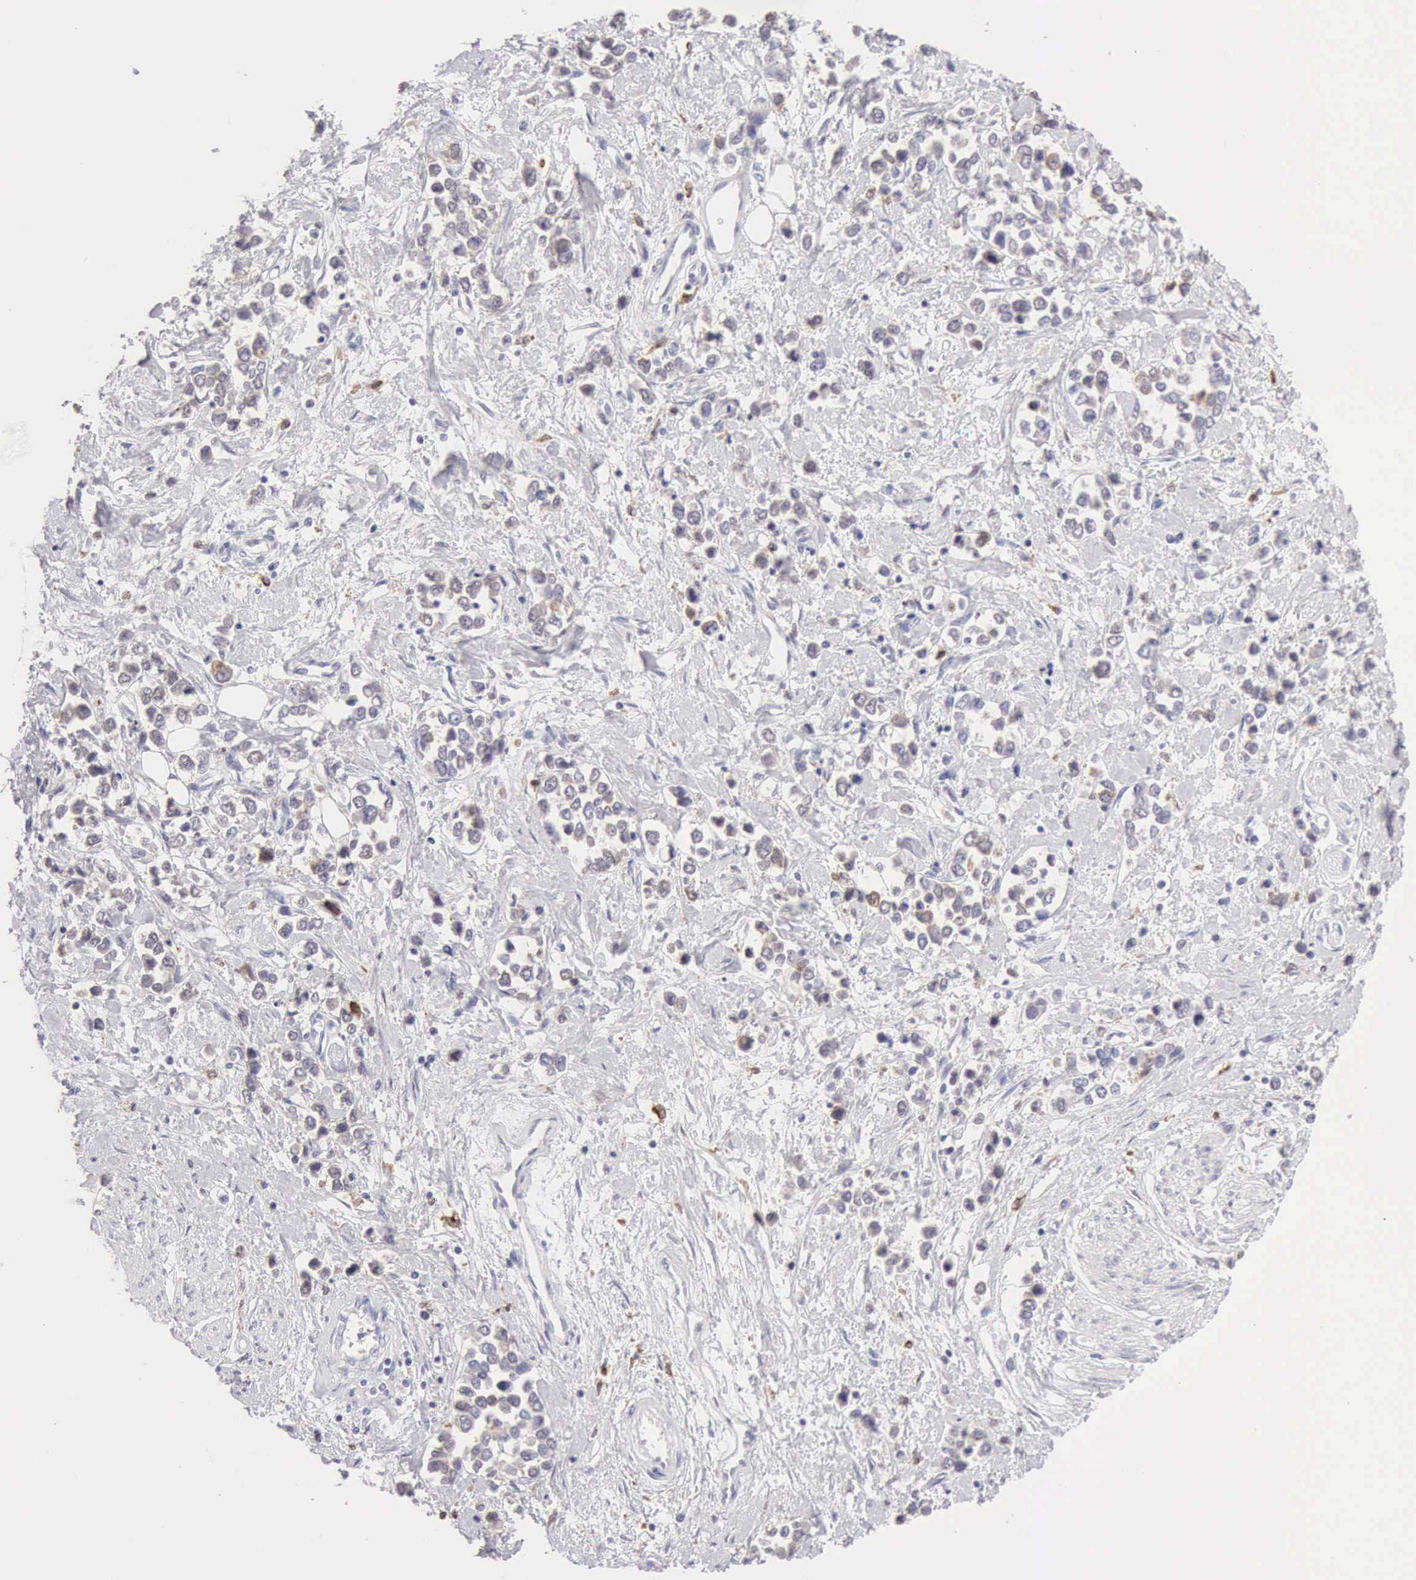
{"staining": {"intensity": "negative", "quantity": "none", "location": "none"}, "tissue": "stomach cancer", "cell_type": "Tumor cells", "image_type": "cancer", "snomed": [{"axis": "morphology", "description": "Adenocarcinoma, NOS"}, {"axis": "topography", "description": "Stomach, upper"}], "caption": "Tumor cells are negative for protein expression in human stomach cancer.", "gene": "RNASE1", "patient": {"sex": "male", "age": 76}}